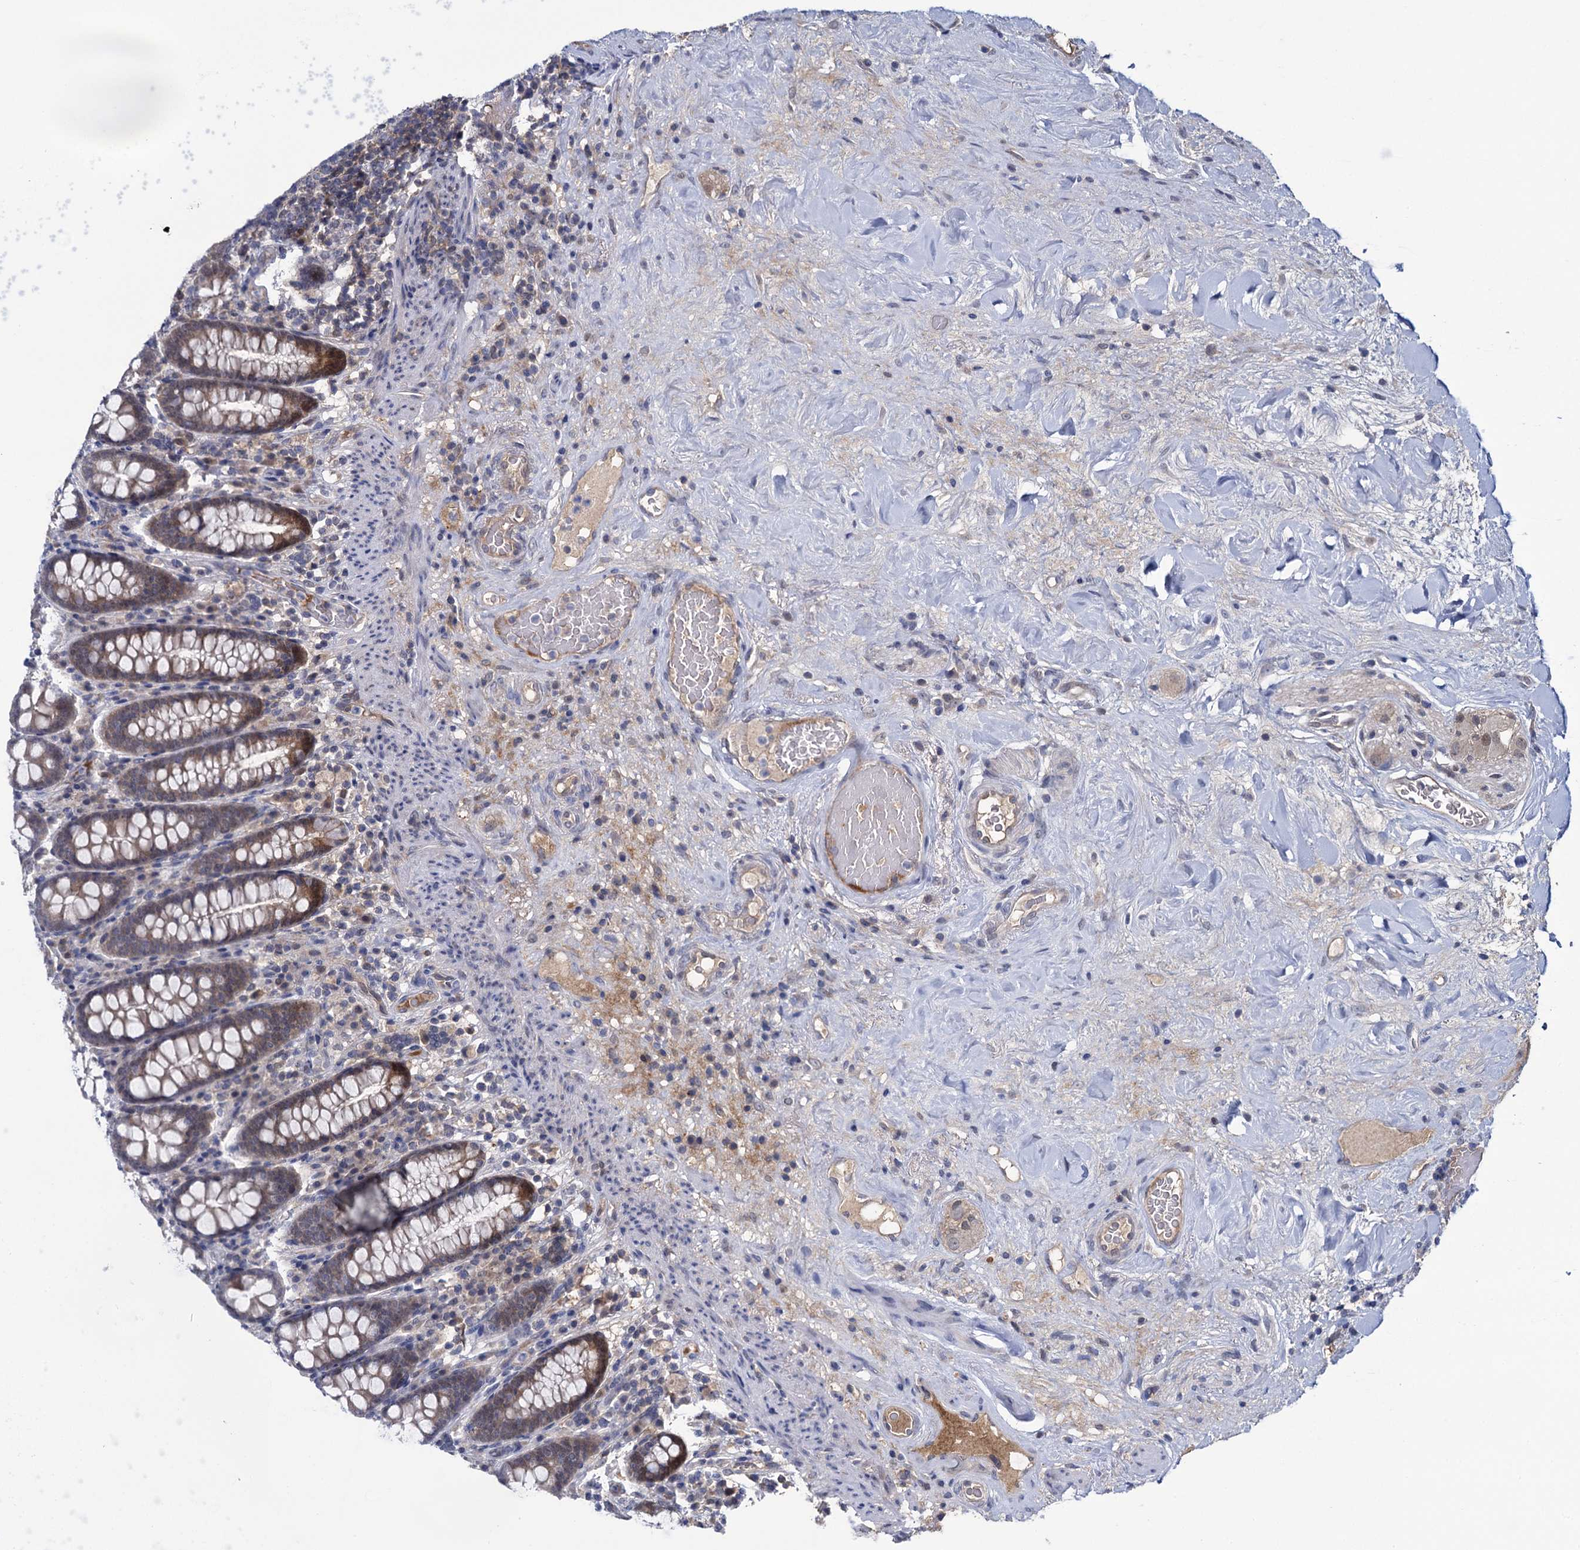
{"staining": {"intensity": "weak", "quantity": "25%-75%", "location": "cytoplasmic/membranous"}, "tissue": "colon", "cell_type": "Endothelial cells", "image_type": "normal", "snomed": [{"axis": "morphology", "description": "Normal tissue, NOS"}, {"axis": "topography", "description": "Colon"}], "caption": "About 25%-75% of endothelial cells in benign colon demonstrate weak cytoplasmic/membranous protein staining as visualized by brown immunohistochemical staining.", "gene": "GLO1", "patient": {"sex": "female", "age": 79}}